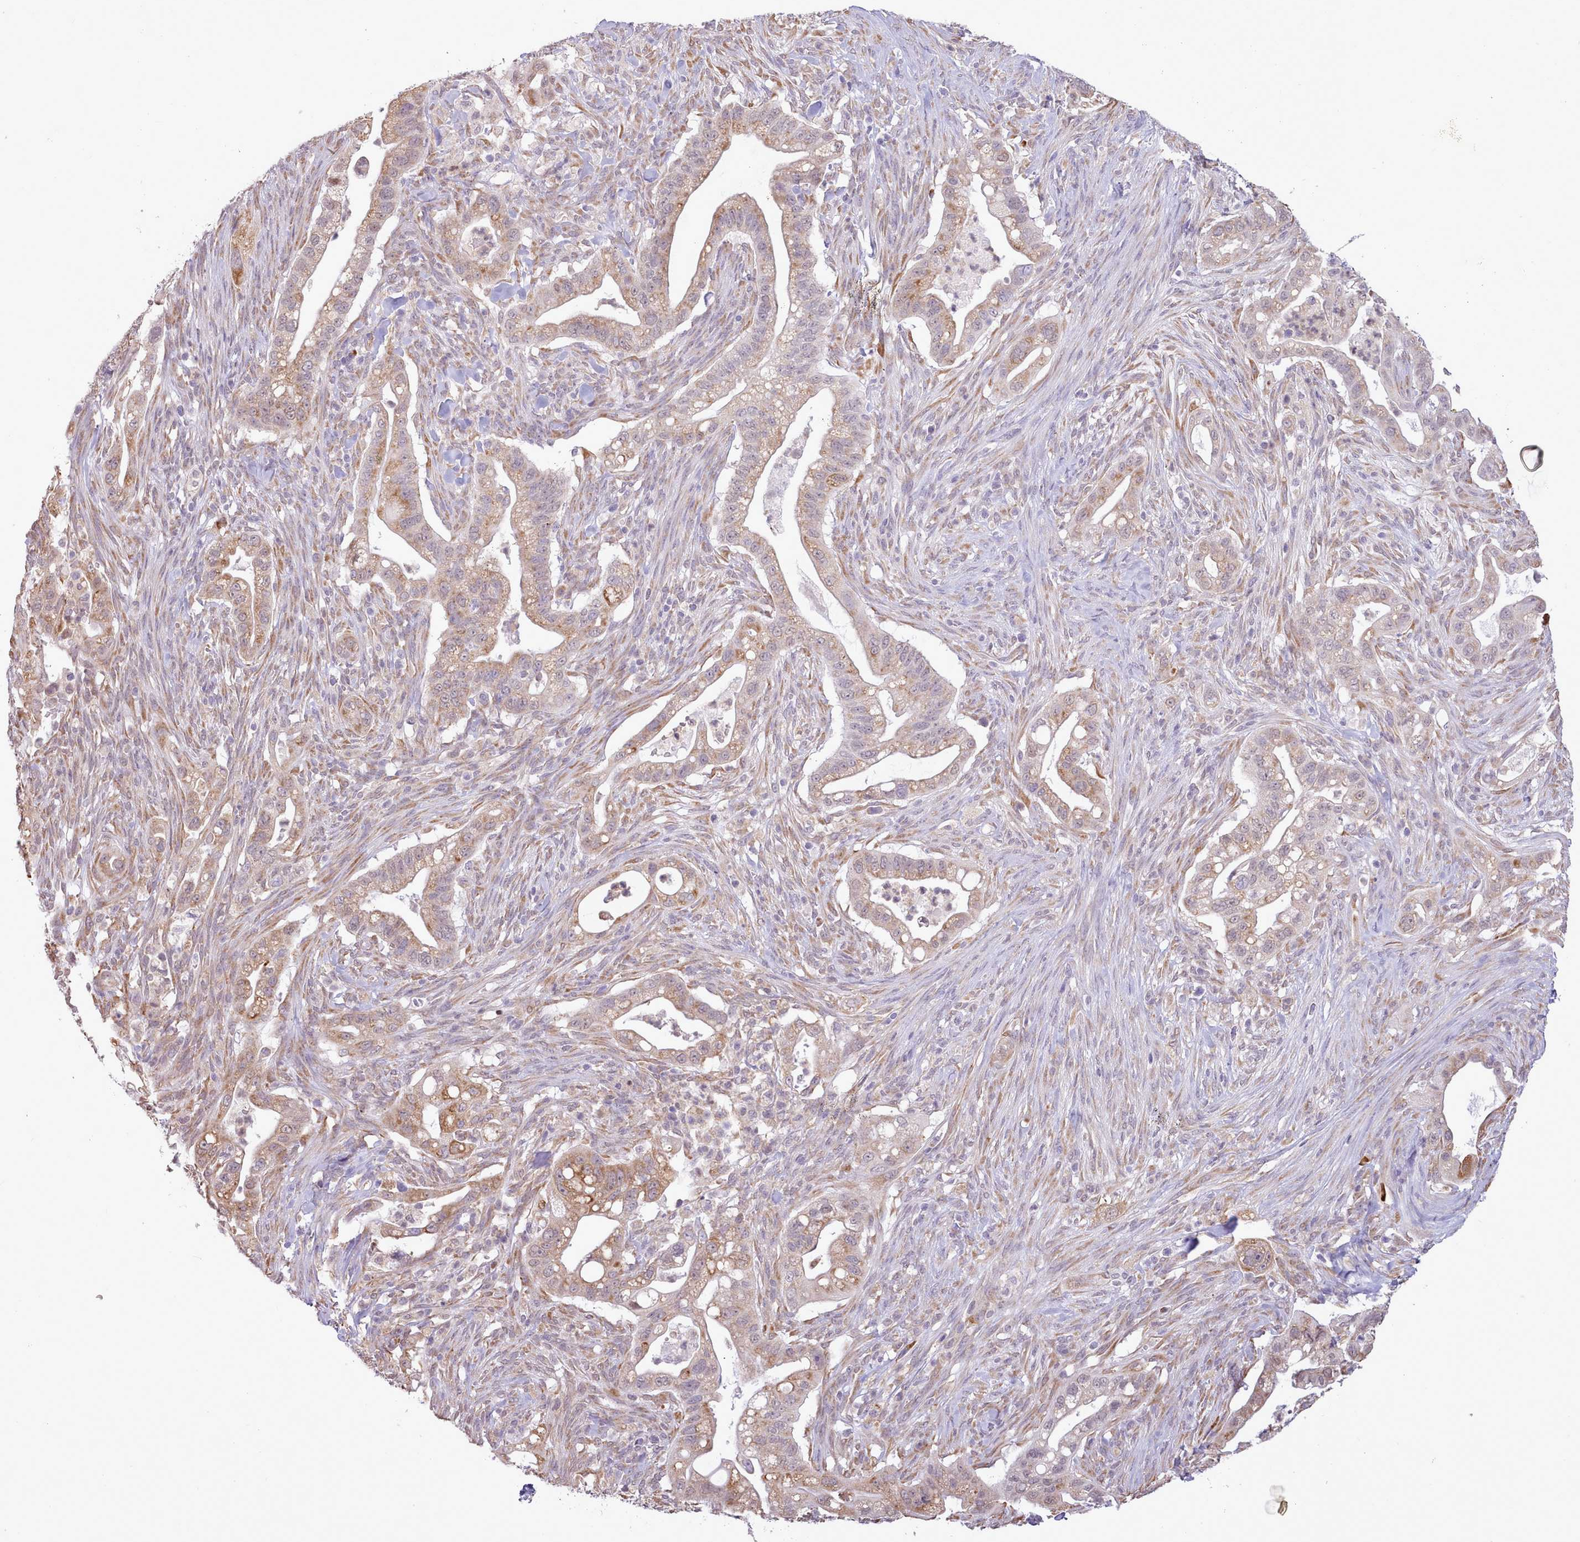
{"staining": {"intensity": "moderate", "quantity": ">75%", "location": "cytoplasmic/membranous,nuclear"}, "tissue": "pancreatic cancer", "cell_type": "Tumor cells", "image_type": "cancer", "snomed": [{"axis": "morphology", "description": "Adenocarcinoma, NOS"}, {"axis": "topography", "description": "Pancreas"}], "caption": "Pancreatic adenocarcinoma stained with a protein marker reveals moderate staining in tumor cells.", "gene": "SEC61B", "patient": {"sex": "male", "age": 44}}